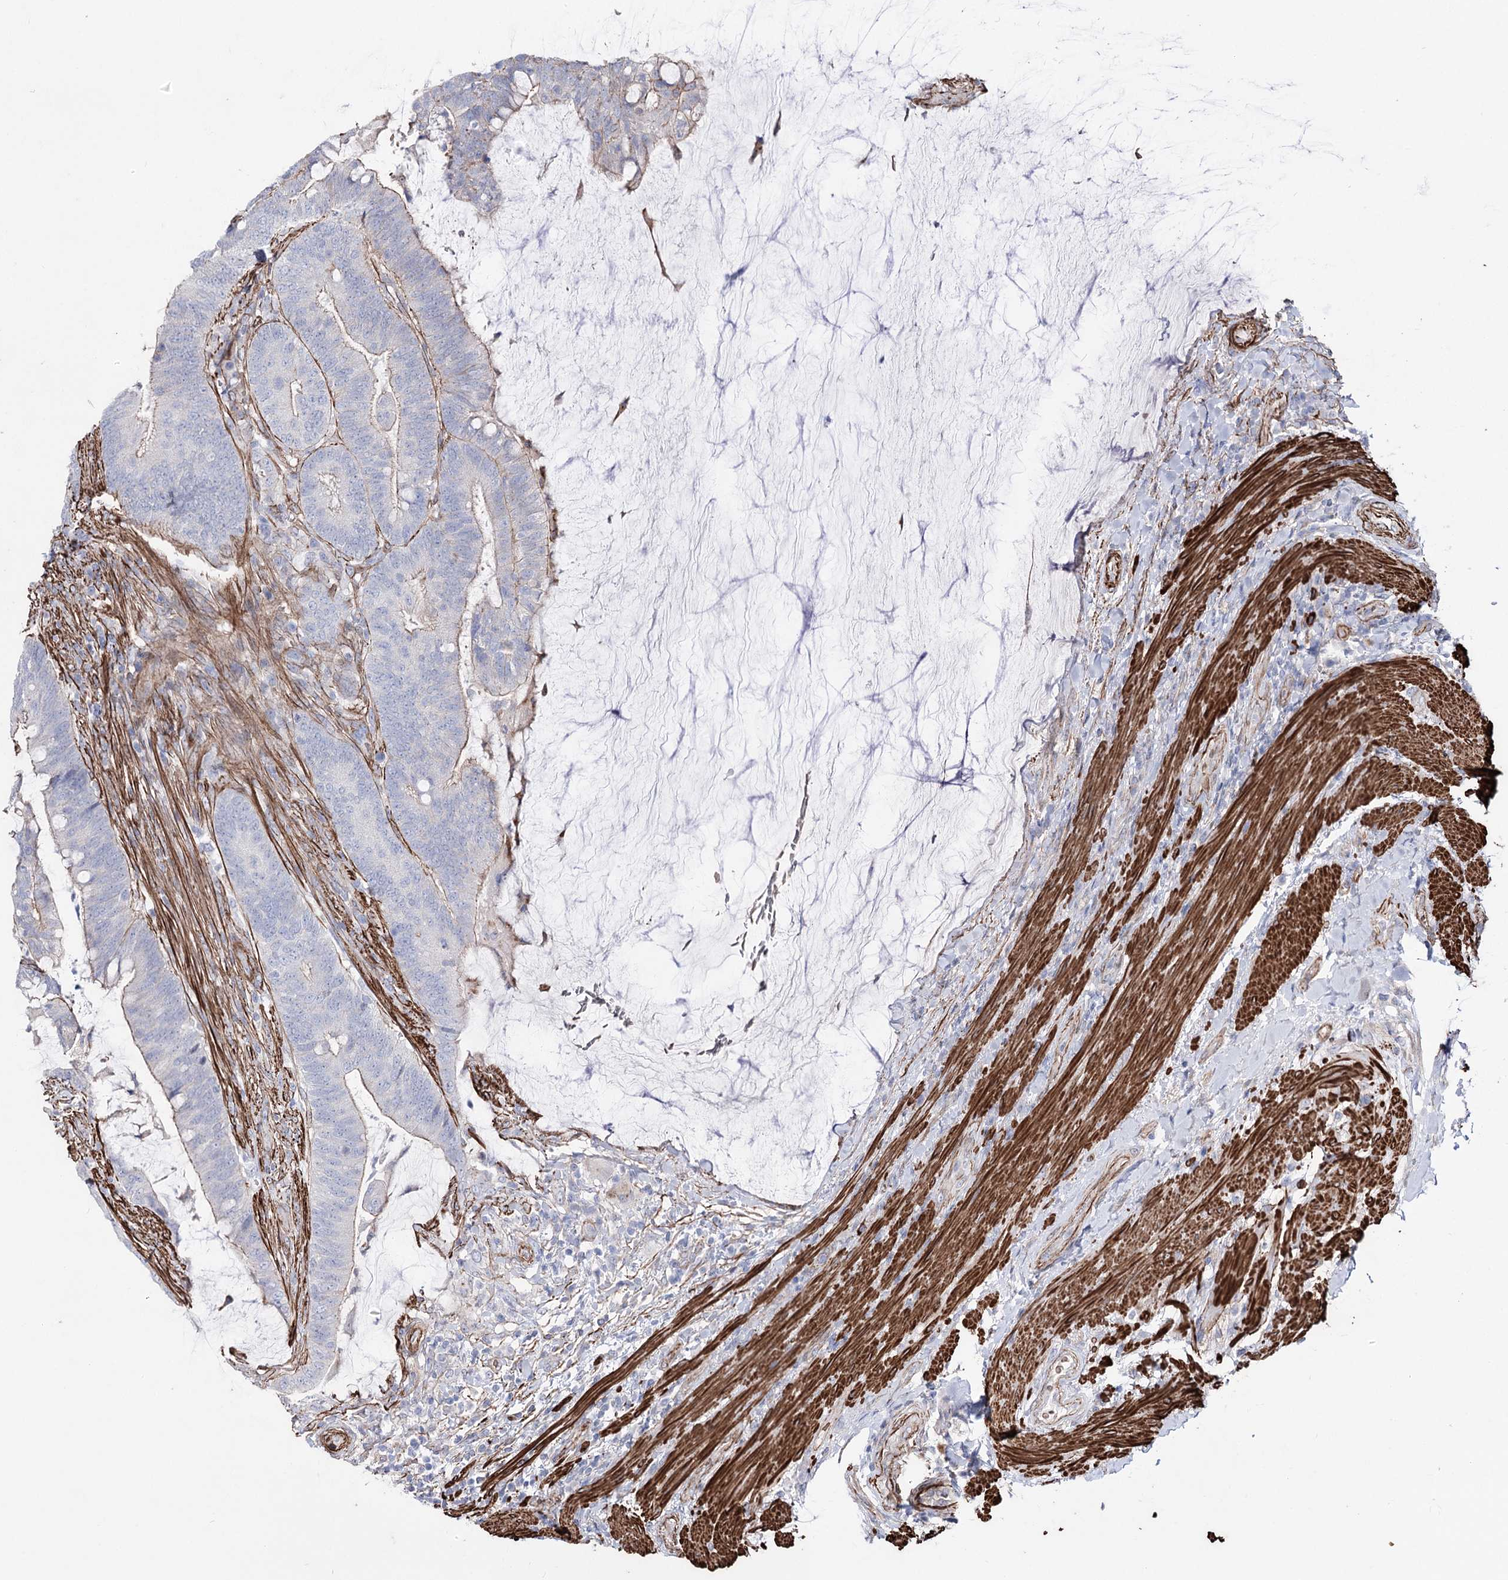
{"staining": {"intensity": "weak", "quantity": "25%-75%", "location": "cytoplasmic/membranous"}, "tissue": "colorectal cancer", "cell_type": "Tumor cells", "image_type": "cancer", "snomed": [{"axis": "morphology", "description": "Adenocarcinoma, NOS"}, {"axis": "topography", "description": "Colon"}], "caption": "Immunohistochemistry (IHC) of adenocarcinoma (colorectal) demonstrates low levels of weak cytoplasmic/membranous expression in approximately 25%-75% of tumor cells.", "gene": "ARHGAP20", "patient": {"sex": "female", "age": 66}}